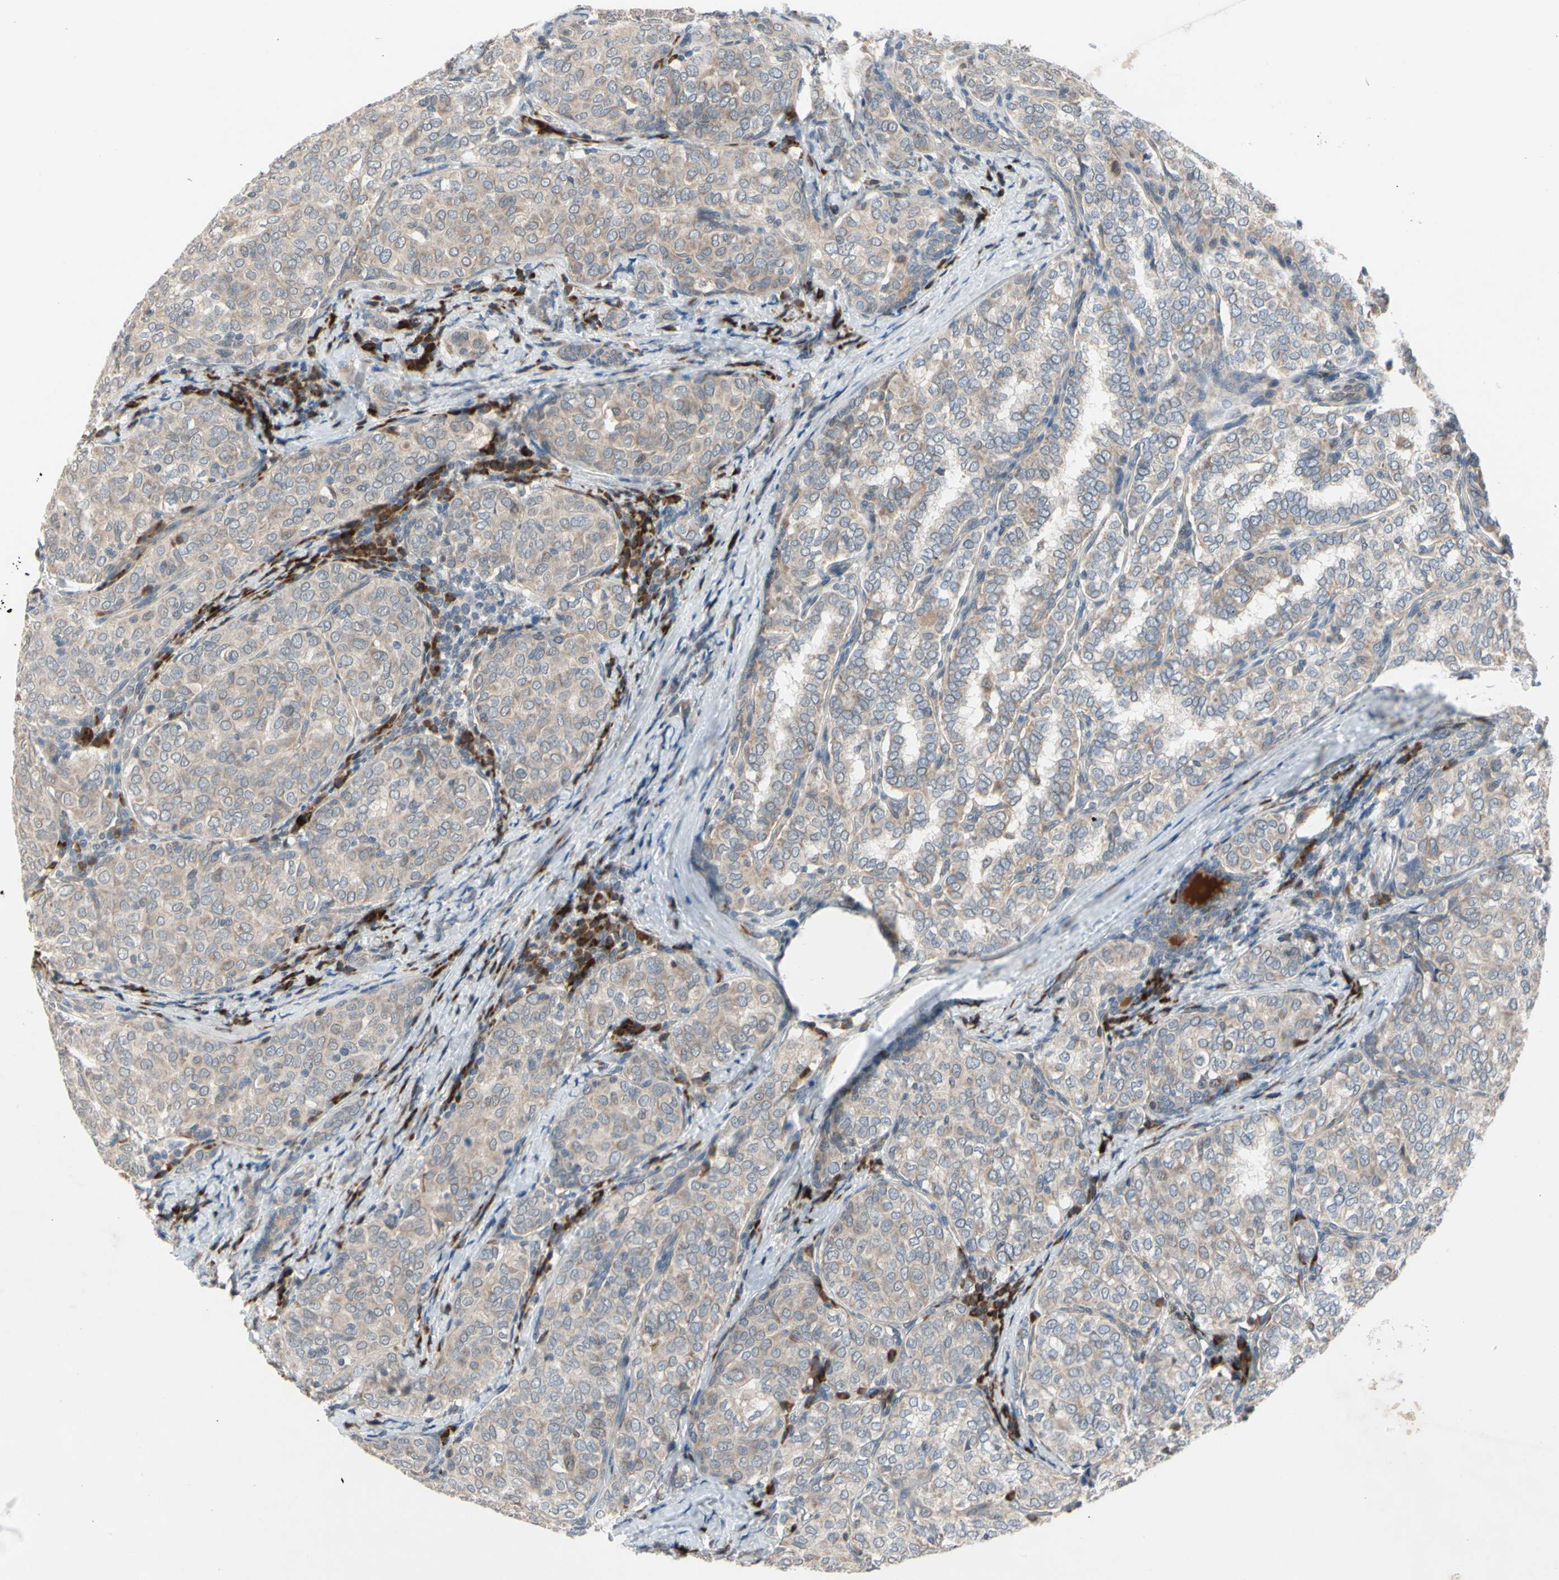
{"staining": {"intensity": "weak", "quantity": ">75%", "location": "cytoplasmic/membranous"}, "tissue": "thyroid cancer", "cell_type": "Tumor cells", "image_type": "cancer", "snomed": [{"axis": "morphology", "description": "Normal tissue, NOS"}, {"axis": "morphology", "description": "Papillary adenocarcinoma, NOS"}, {"axis": "topography", "description": "Thyroid gland"}], "caption": "Immunohistochemistry (IHC) micrograph of human thyroid cancer (papillary adenocarcinoma) stained for a protein (brown), which shows low levels of weak cytoplasmic/membranous staining in about >75% of tumor cells.", "gene": "MARK1", "patient": {"sex": "female", "age": 30}}